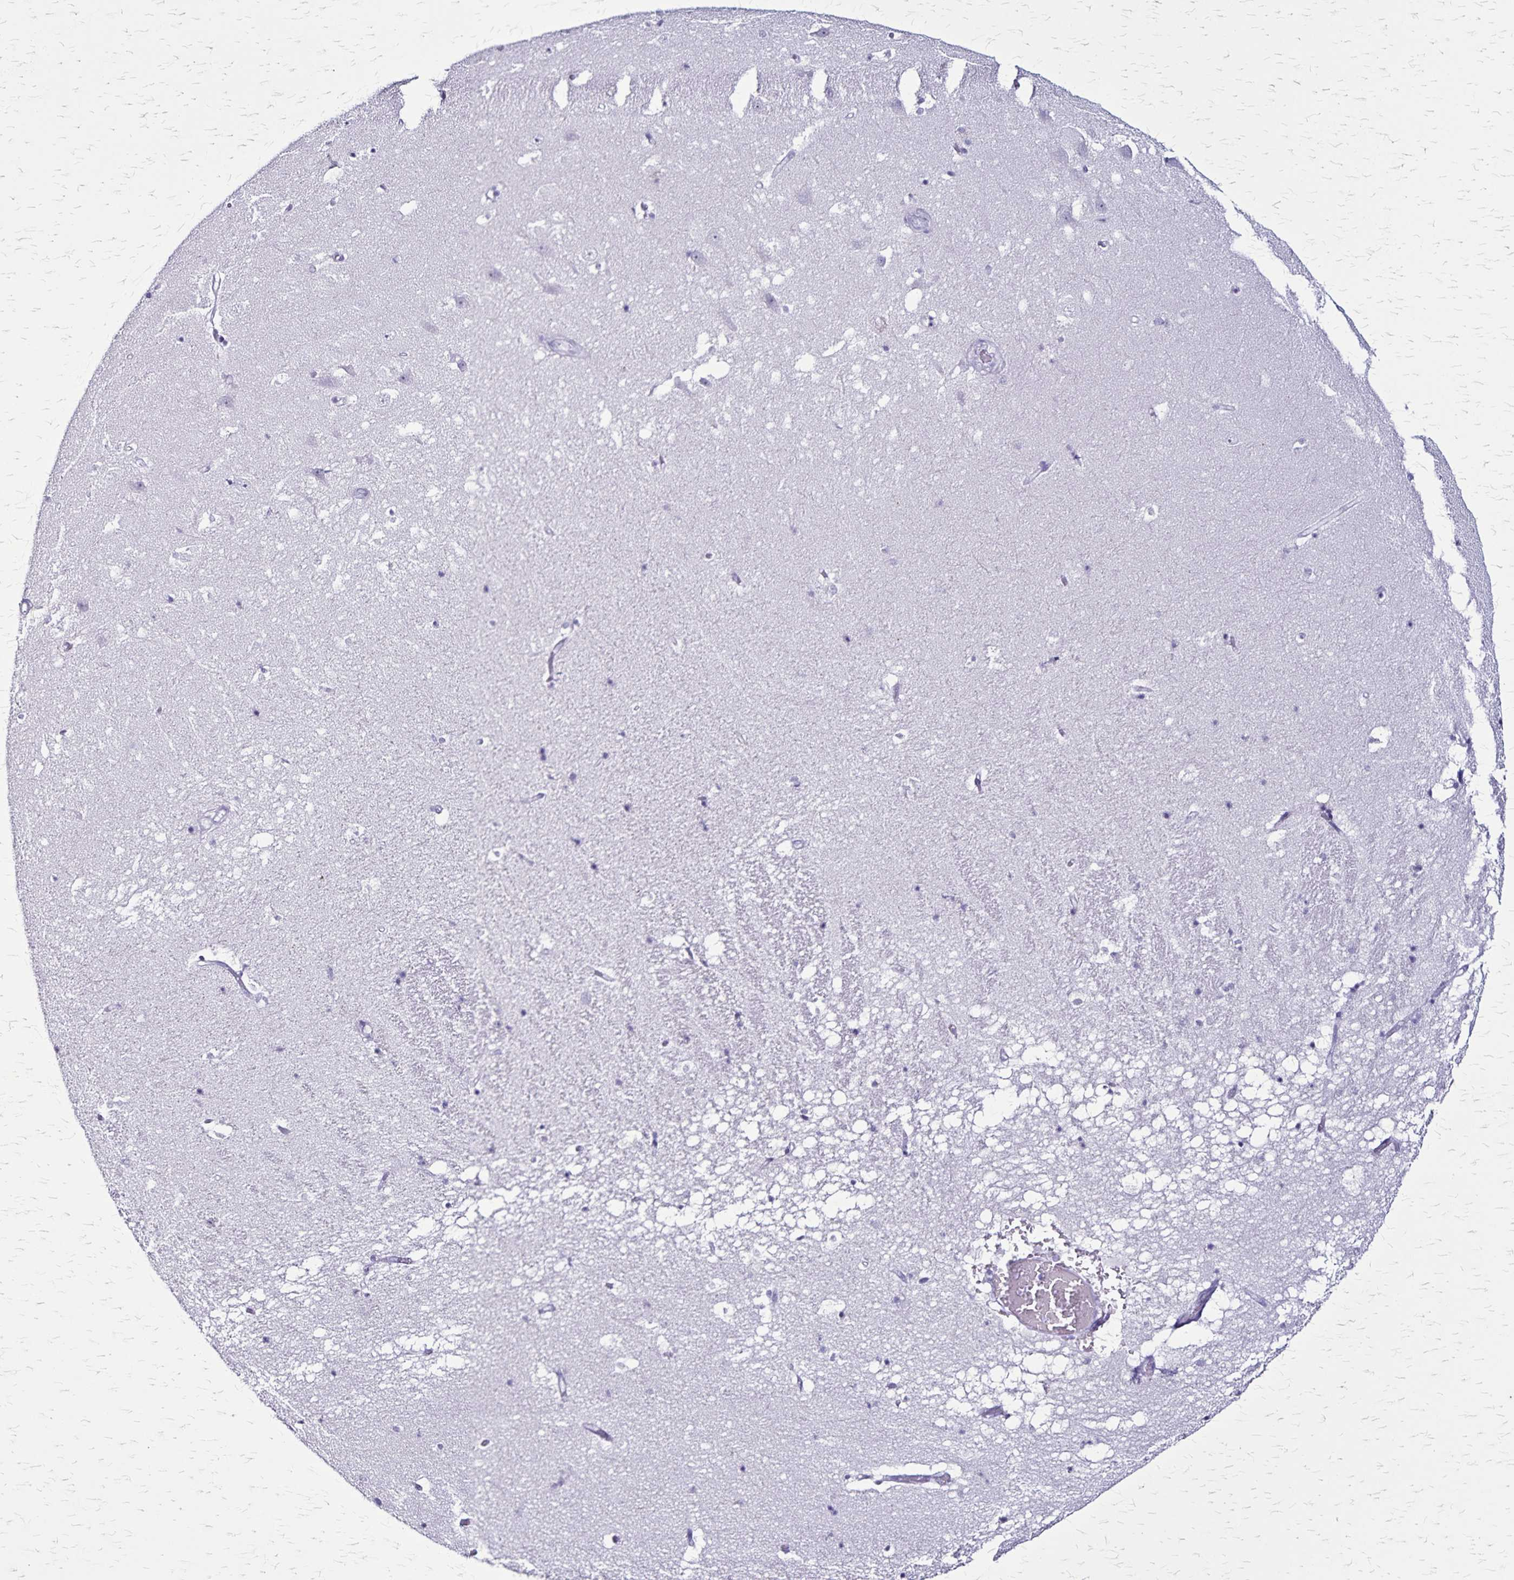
{"staining": {"intensity": "negative", "quantity": "none", "location": "none"}, "tissue": "hippocampus", "cell_type": "Glial cells", "image_type": "normal", "snomed": [{"axis": "morphology", "description": "Normal tissue, NOS"}, {"axis": "topography", "description": "Hippocampus"}], "caption": "Micrograph shows no protein positivity in glial cells of benign hippocampus.", "gene": "KRT2", "patient": {"sex": "male", "age": 58}}